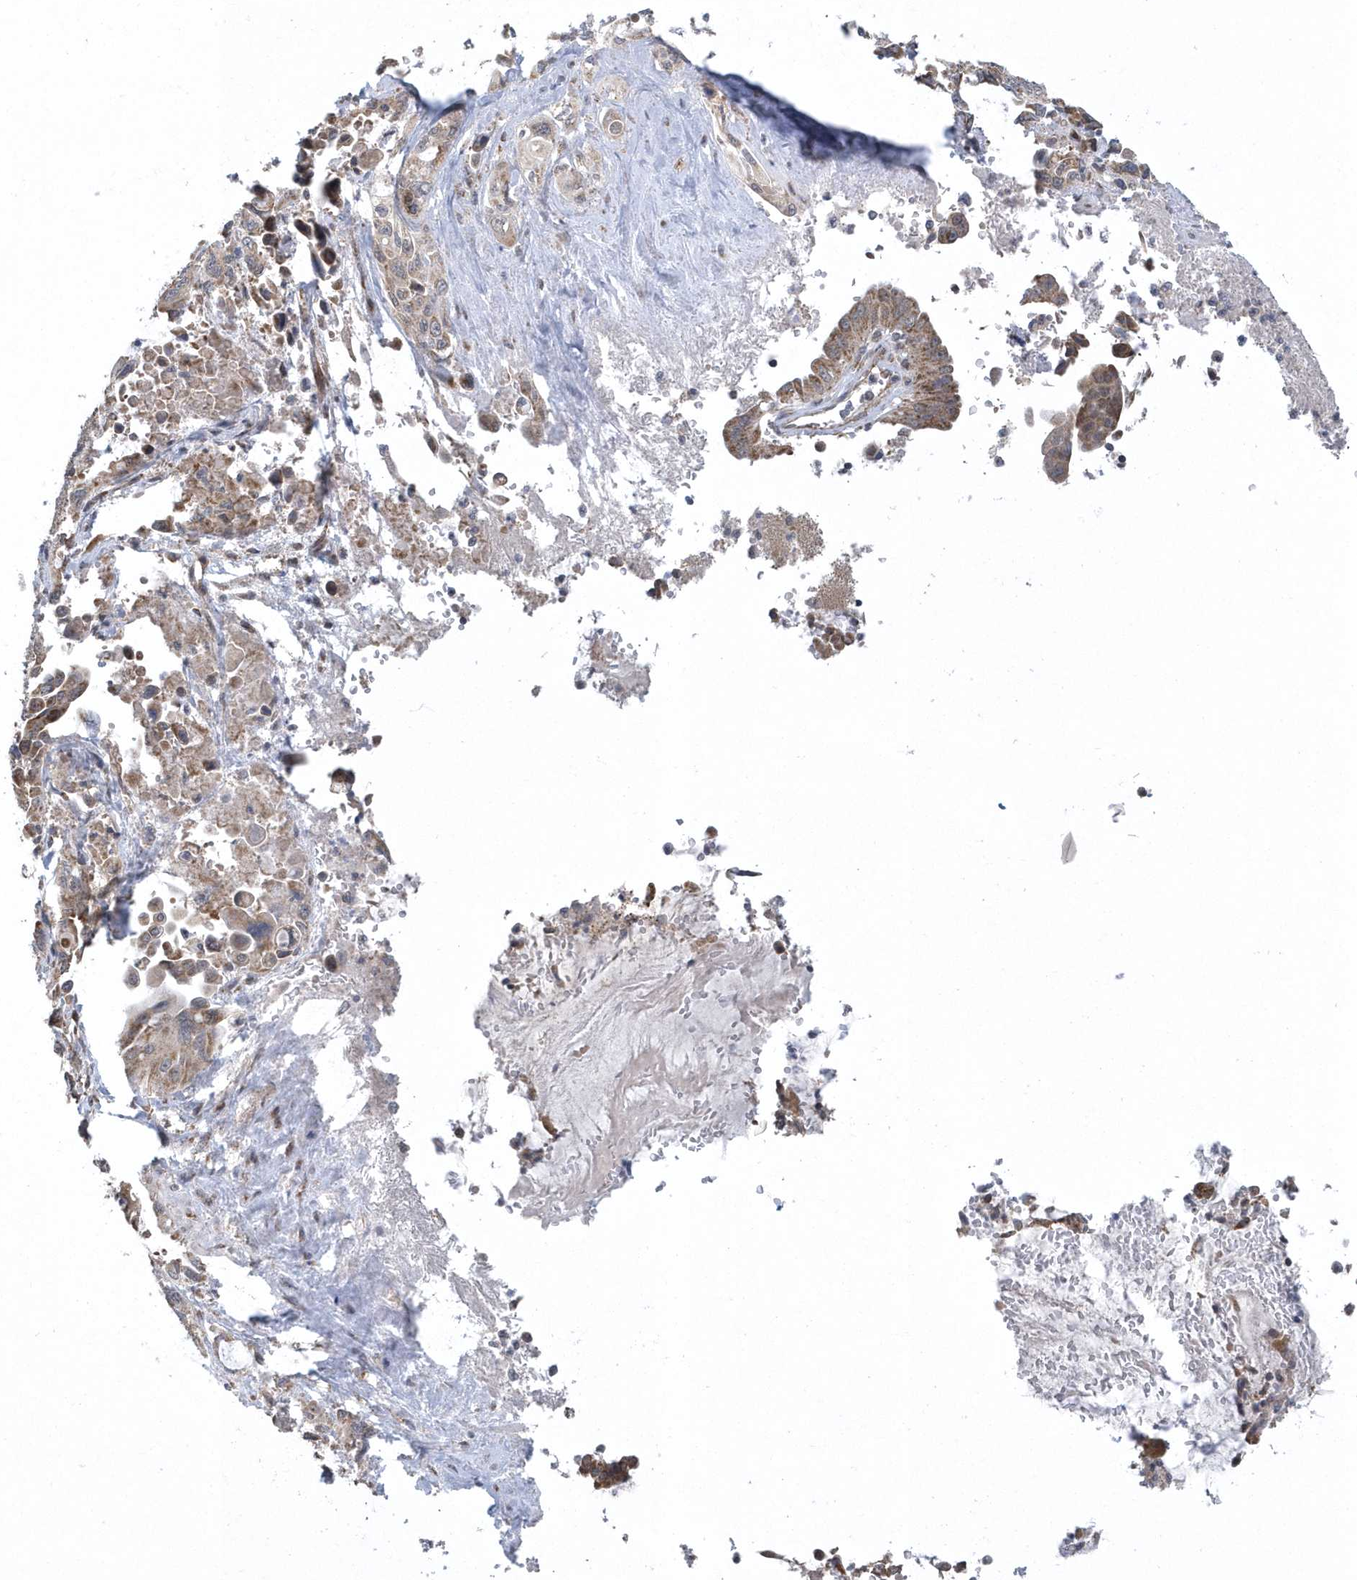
{"staining": {"intensity": "moderate", "quantity": ">75%", "location": "cytoplasmic/membranous"}, "tissue": "pancreatic cancer", "cell_type": "Tumor cells", "image_type": "cancer", "snomed": [{"axis": "morphology", "description": "Adenocarcinoma, NOS"}, {"axis": "topography", "description": "Pancreas"}], "caption": "Pancreatic adenocarcinoma stained for a protein (brown) exhibits moderate cytoplasmic/membranous positive positivity in about >75% of tumor cells.", "gene": "SLX9", "patient": {"sex": "male", "age": 70}}